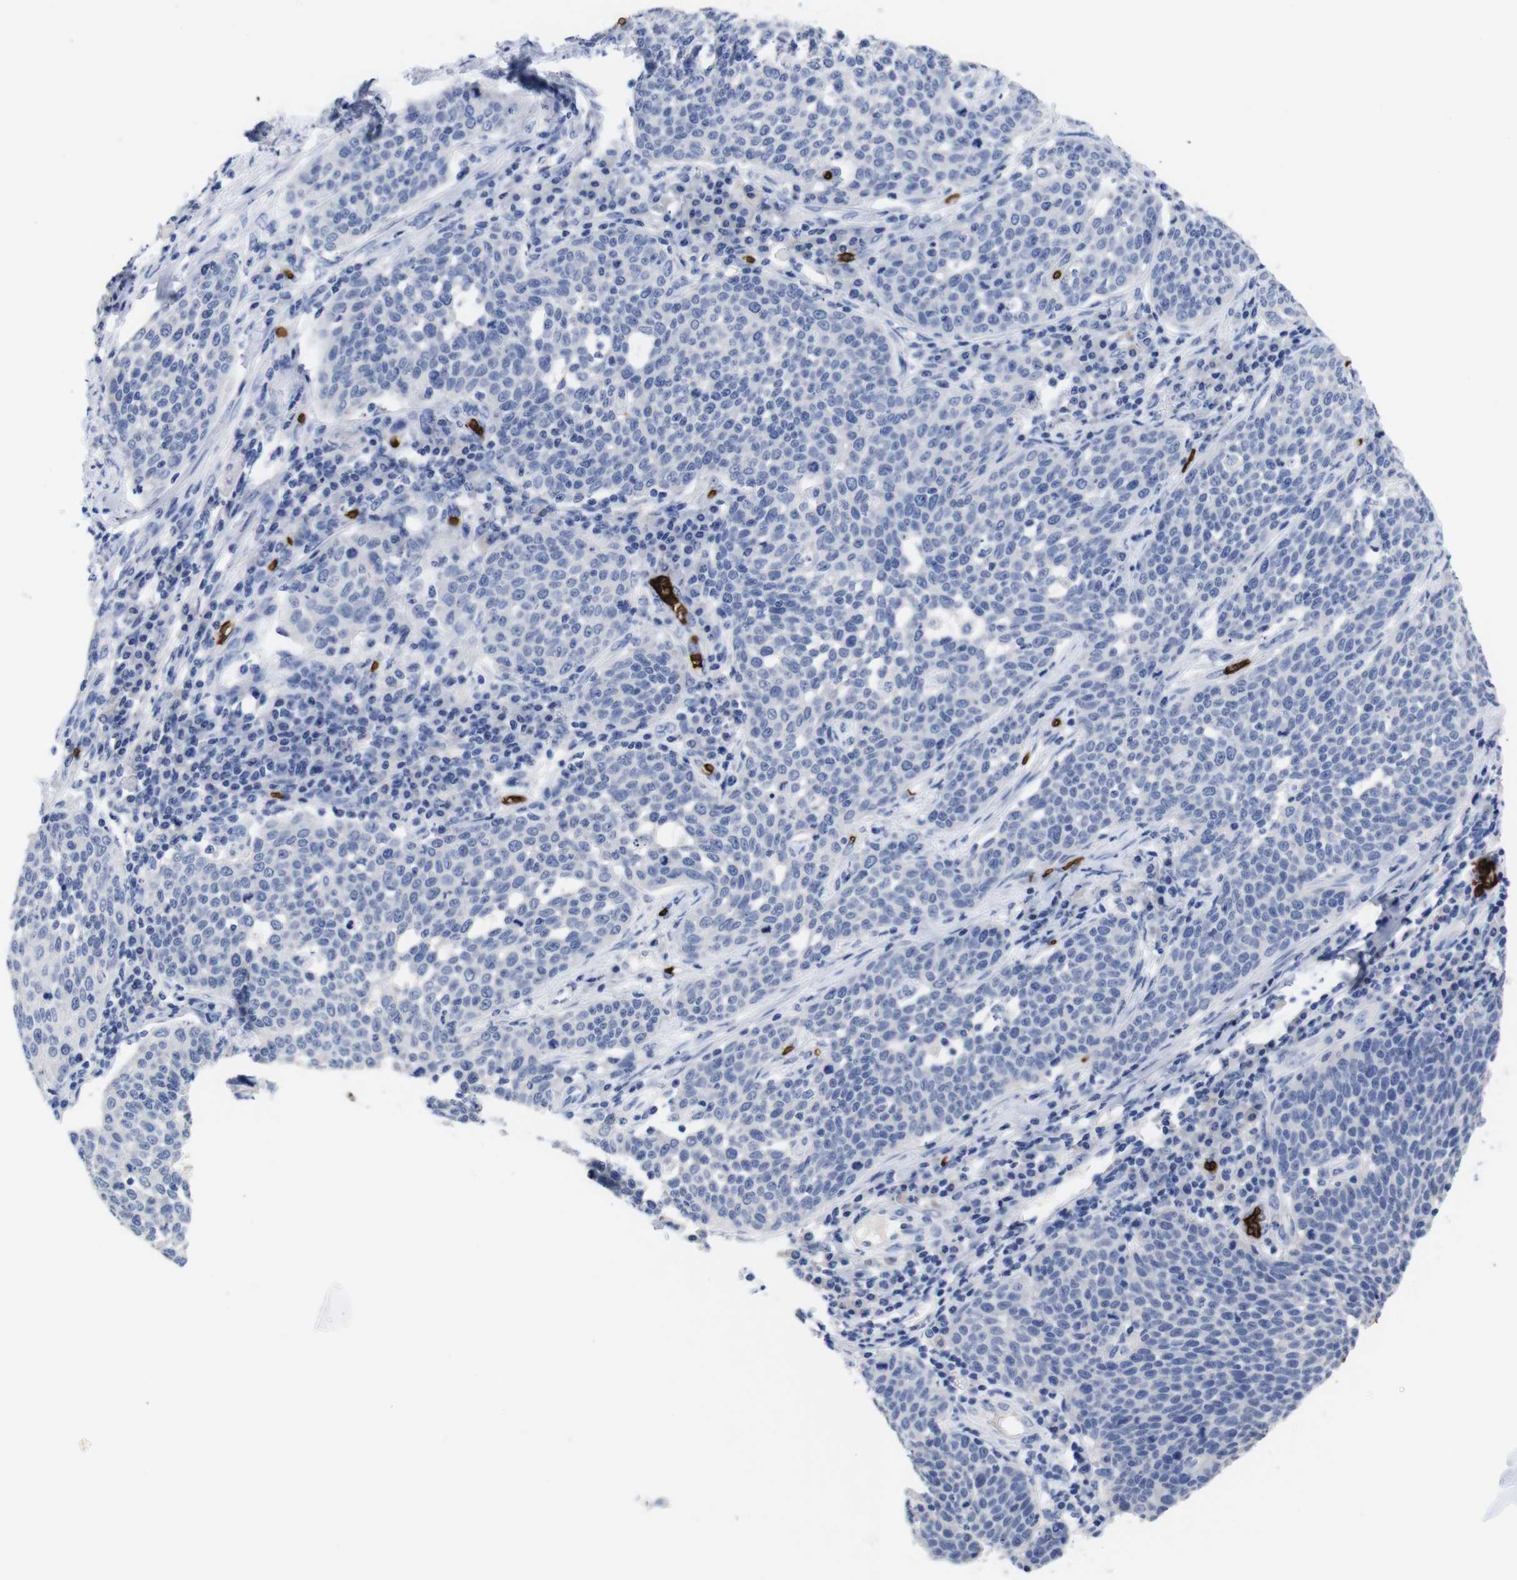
{"staining": {"intensity": "negative", "quantity": "none", "location": "none"}, "tissue": "cervical cancer", "cell_type": "Tumor cells", "image_type": "cancer", "snomed": [{"axis": "morphology", "description": "Squamous cell carcinoma, NOS"}, {"axis": "topography", "description": "Cervix"}], "caption": "A histopathology image of human cervical cancer is negative for staining in tumor cells. (Brightfield microscopy of DAB (3,3'-diaminobenzidine) IHC at high magnification).", "gene": "S1PR2", "patient": {"sex": "female", "age": 34}}